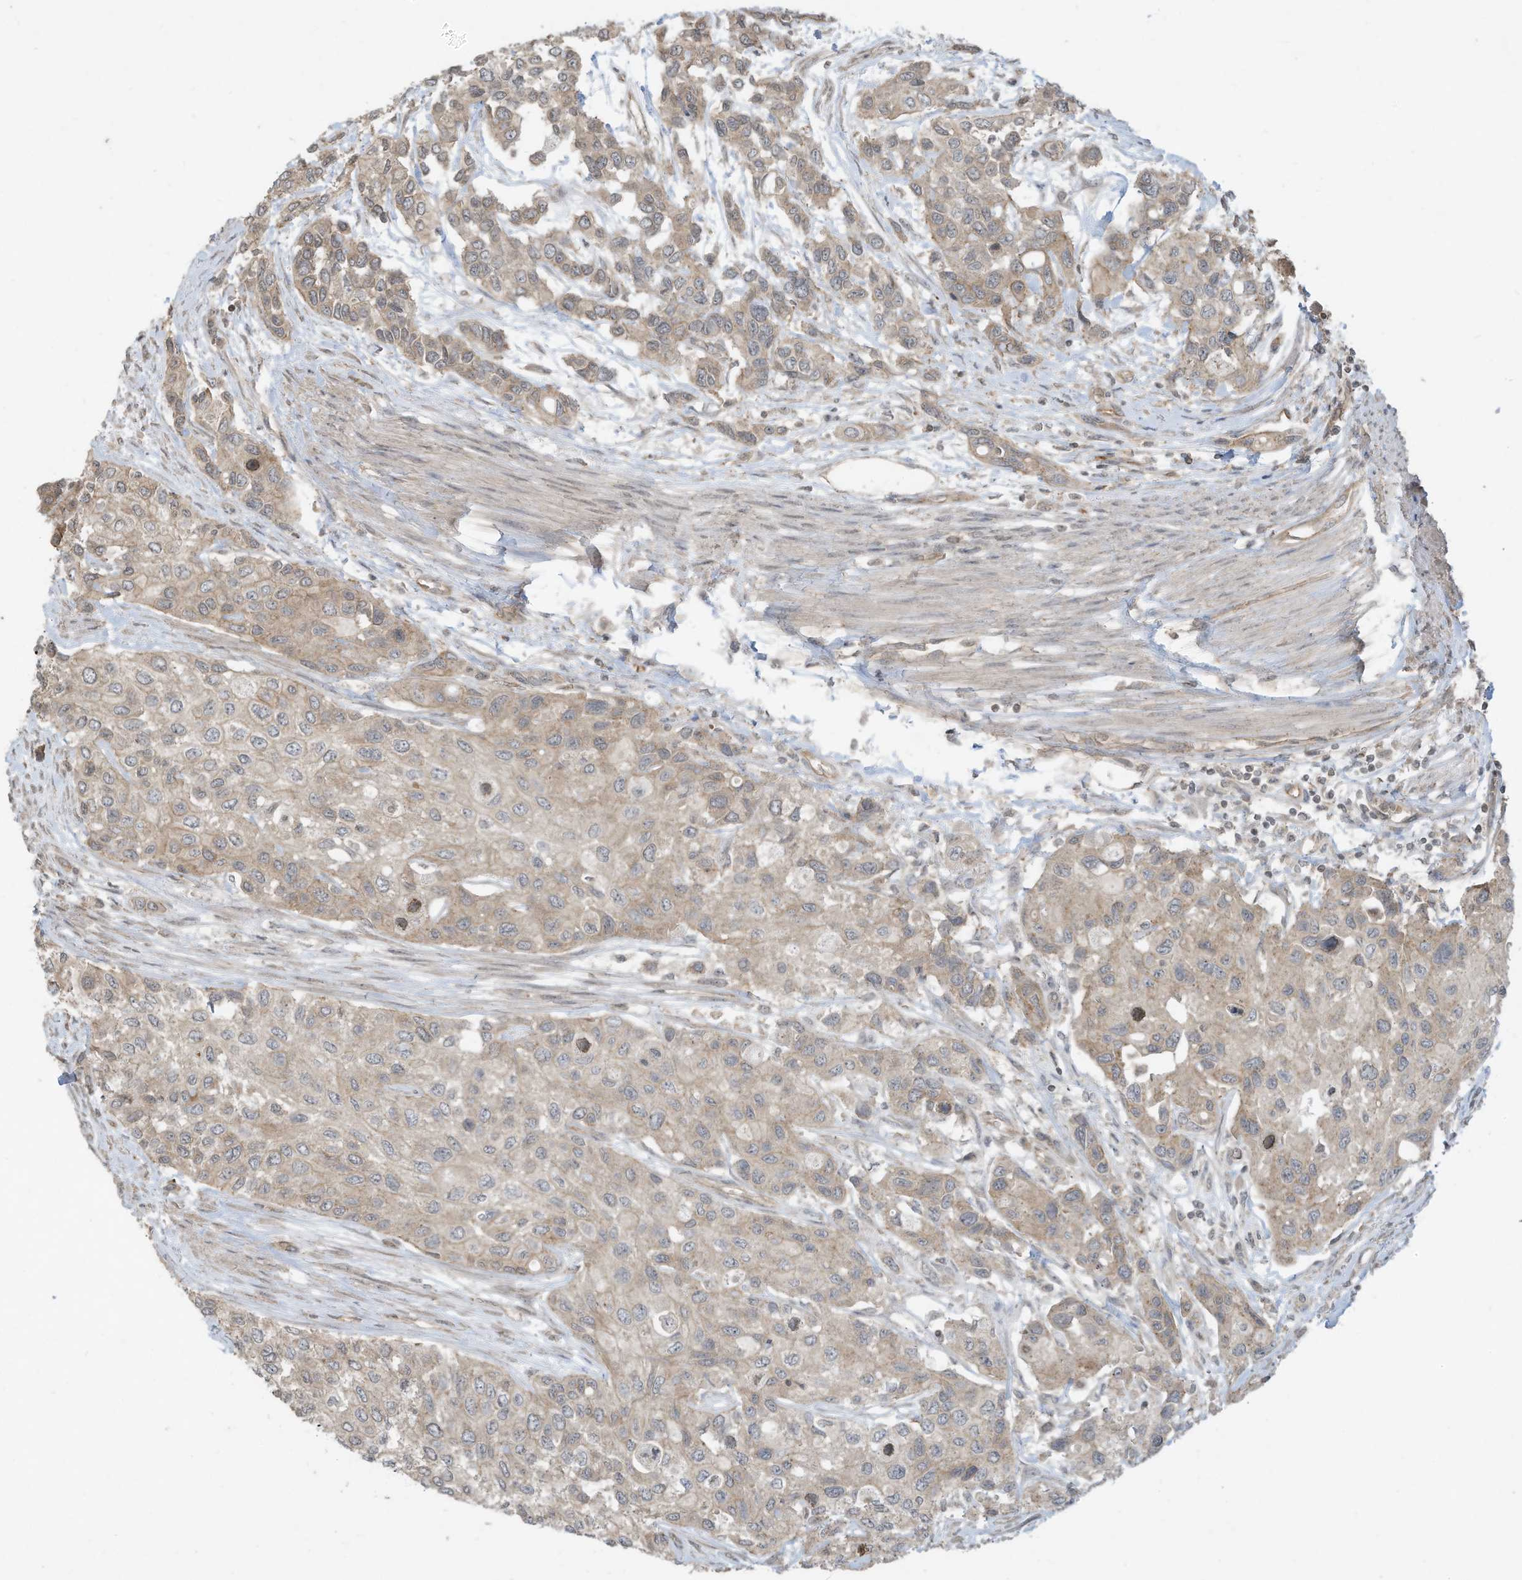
{"staining": {"intensity": "weak", "quantity": ">75%", "location": "cytoplasmic/membranous"}, "tissue": "urothelial cancer", "cell_type": "Tumor cells", "image_type": "cancer", "snomed": [{"axis": "morphology", "description": "Normal tissue, NOS"}, {"axis": "morphology", "description": "Urothelial carcinoma, High grade"}, {"axis": "topography", "description": "Vascular tissue"}, {"axis": "topography", "description": "Urinary bladder"}], "caption": "This is a histology image of IHC staining of urothelial cancer, which shows weak expression in the cytoplasmic/membranous of tumor cells.", "gene": "MATN2", "patient": {"sex": "female", "age": 56}}